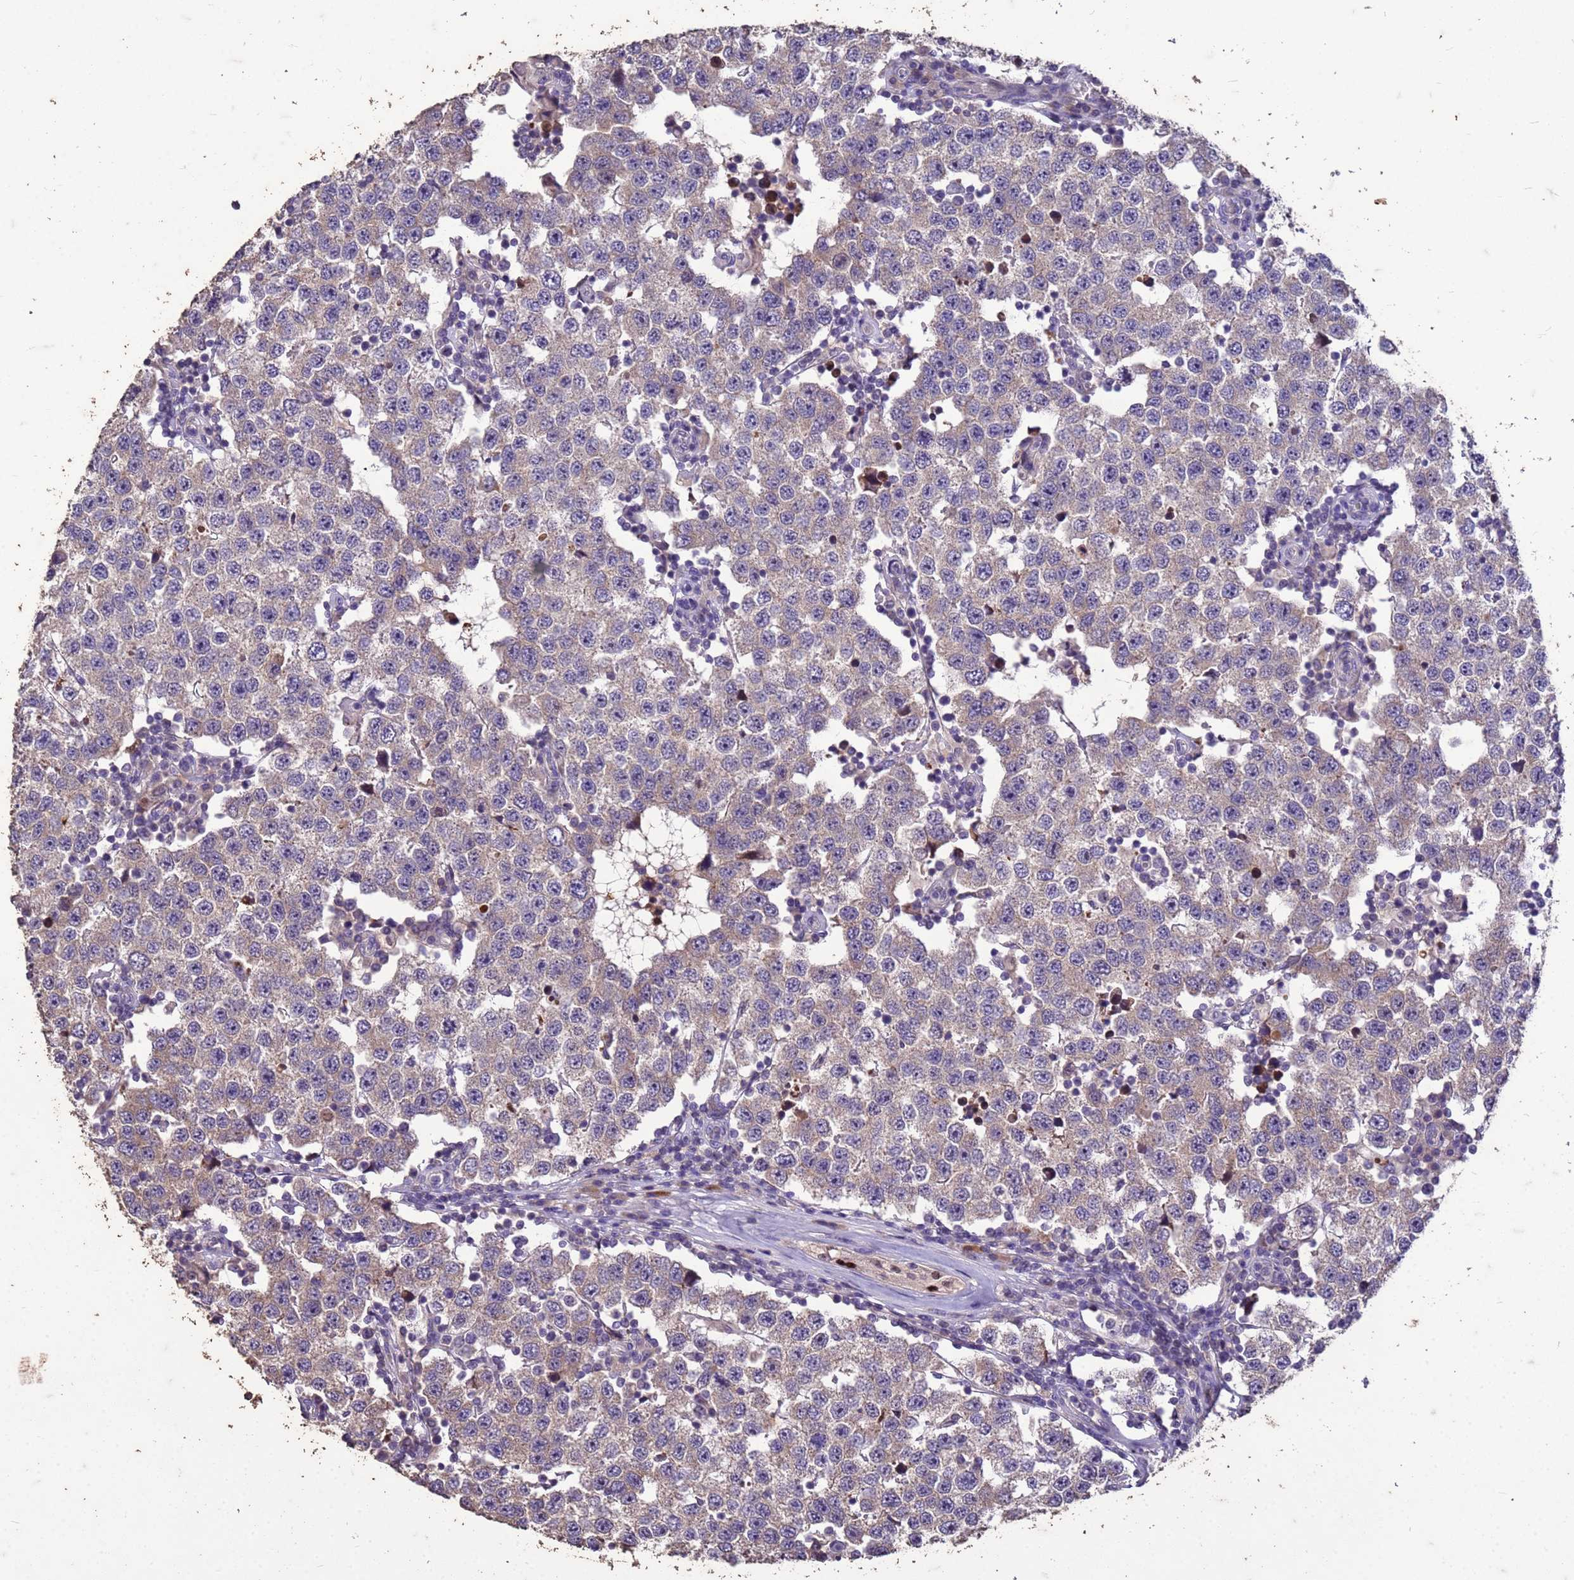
{"staining": {"intensity": "negative", "quantity": "none", "location": "none"}, "tissue": "testis cancer", "cell_type": "Tumor cells", "image_type": "cancer", "snomed": [{"axis": "morphology", "description": "Seminoma, NOS"}, {"axis": "topography", "description": "Testis"}], "caption": "The image demonstrates no staining of tumor cells in testis seminoma.", "gene": "FAM184B", "patient": {"sex": "male", "age": 34}}